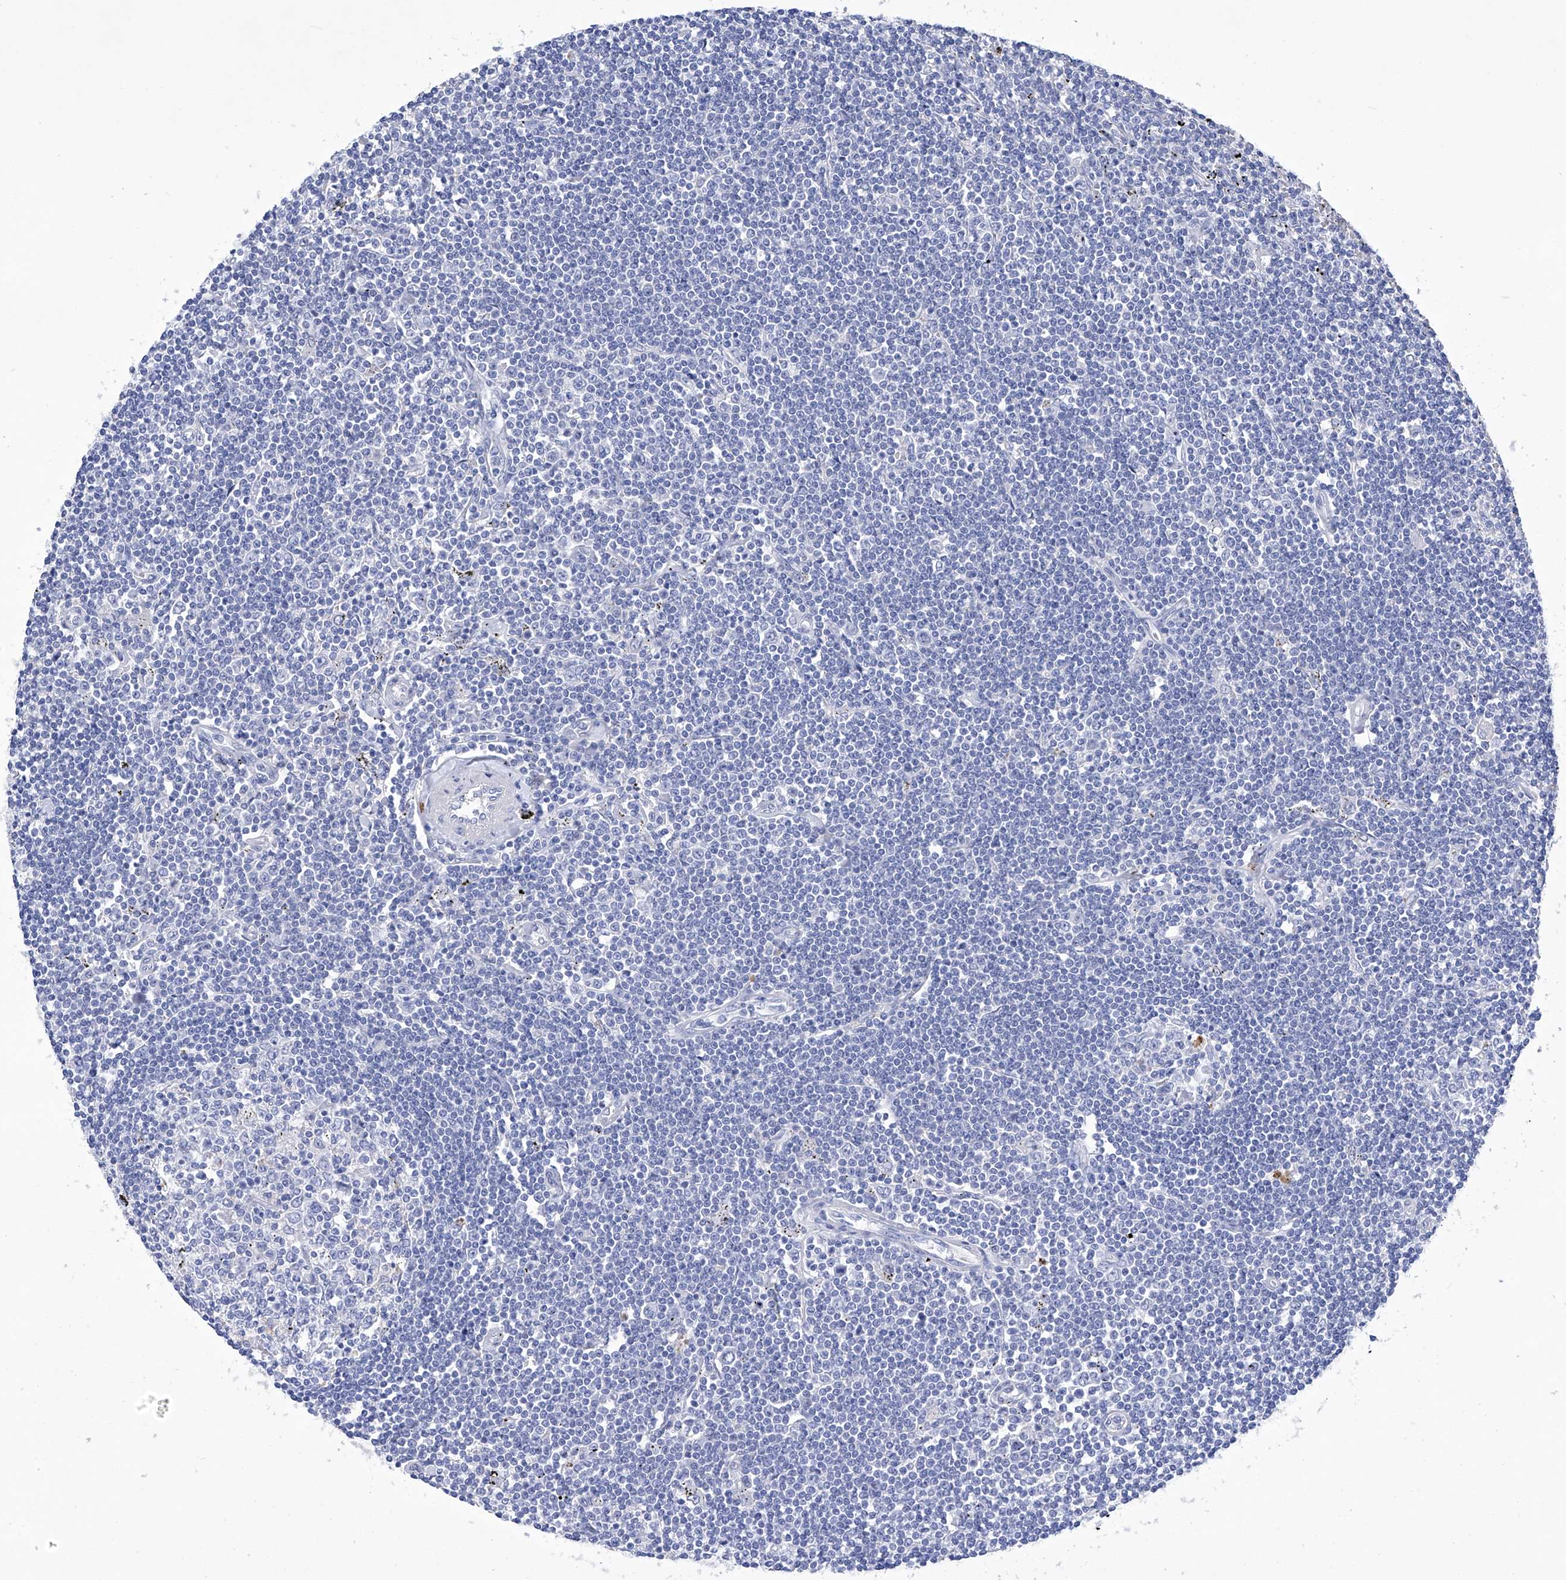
{"staining": {"intensity": "negative", "quantity": "none", "location": "none"}, "tissue": "lymphoma", "cell_type": "Tumor cells", "image_type": "cancer", "snomed": [{"axis": "morphology", "description": "Malignant lymphoma, non-Hodgkin's type, Low grade"}, {"axis": "topography", "description": "Spleen"}], "caption": "High power microscopy histopathology image of an IHC photomicrograph of lymphoma, revealing no significant staining in tumor cells.", "gene": "IFNL2", "patient": {"sex": "male", "age": 76}}